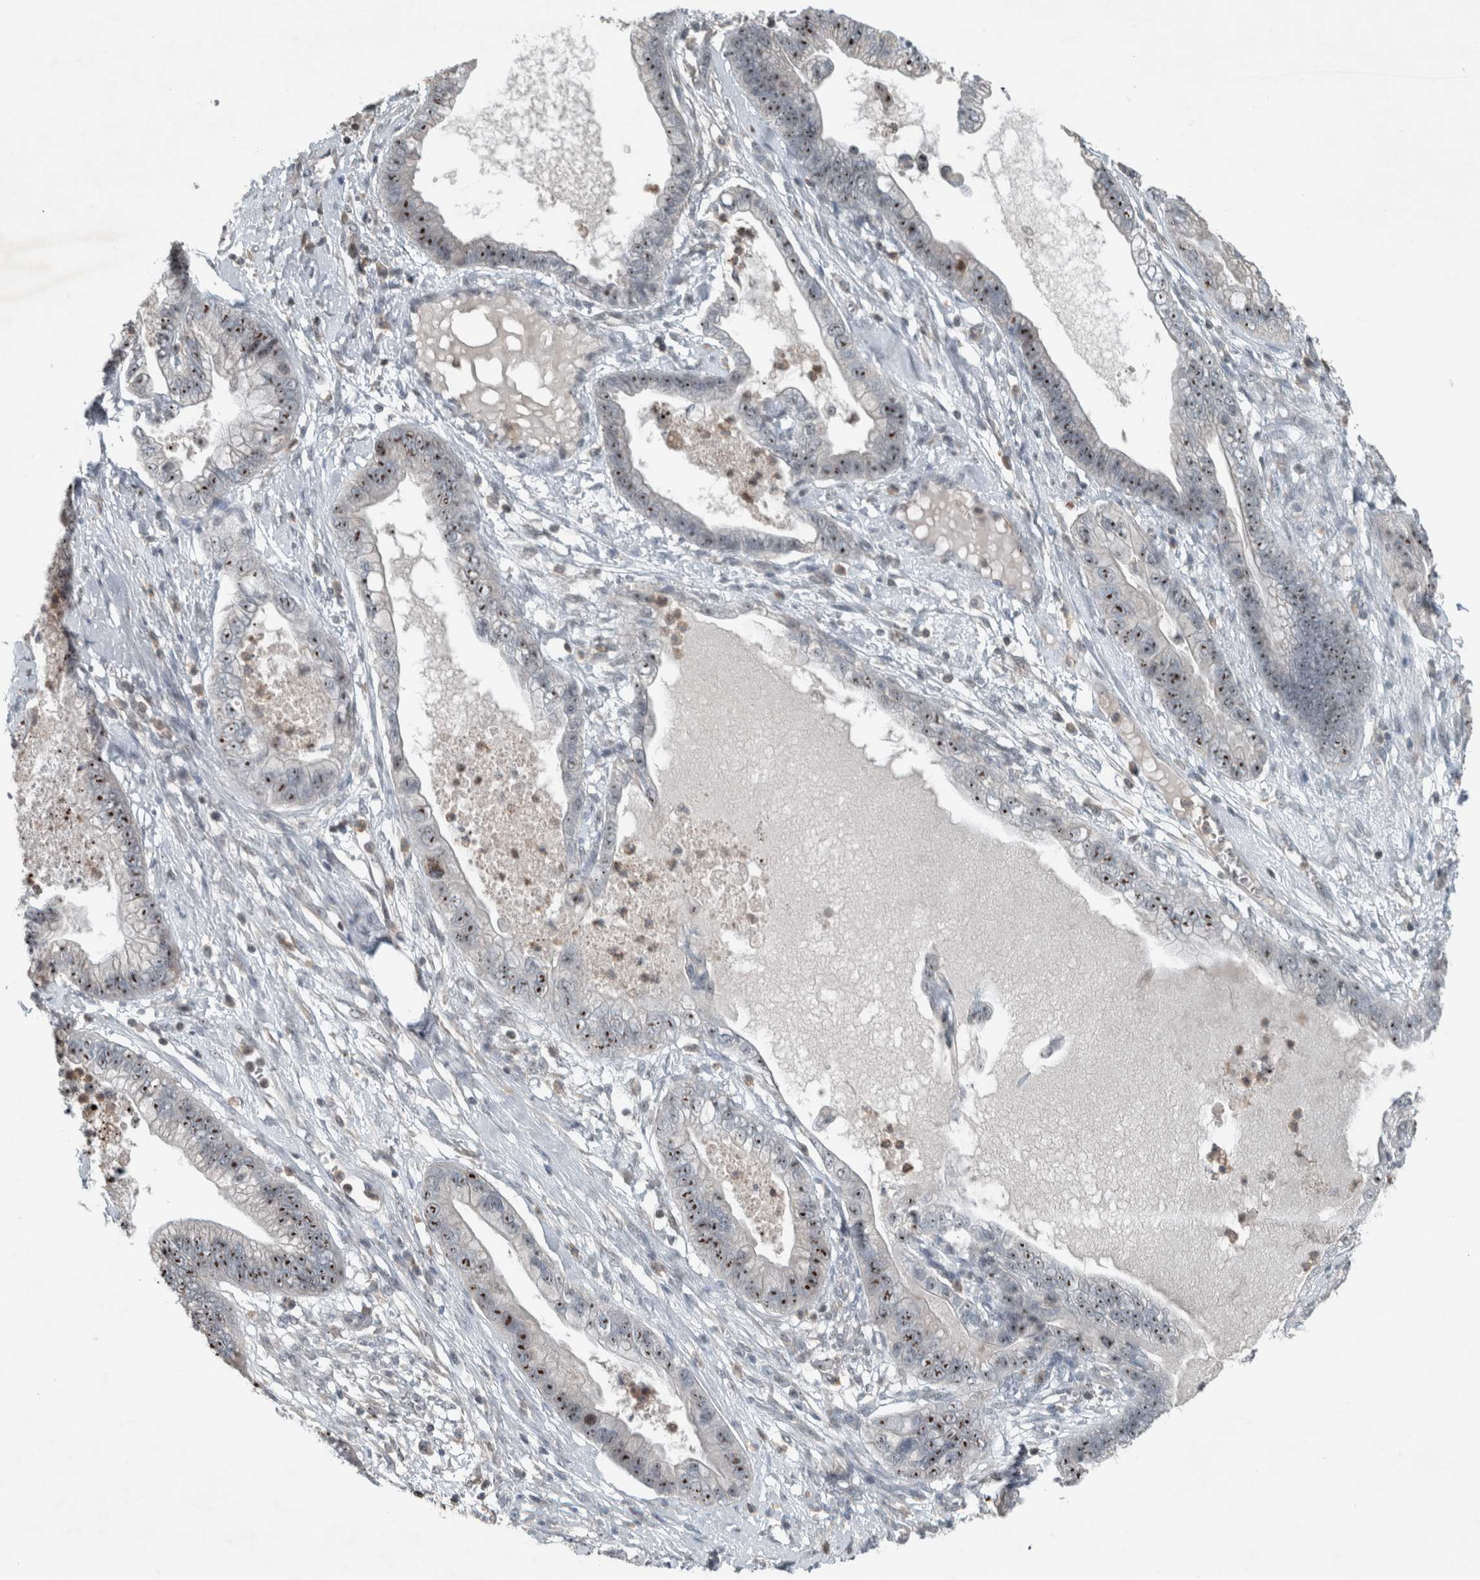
{"staining": {"intensity": "strong", "quantity": "25%-75%", "location": "nuclear"}, "tissue": "cervical cancer", "cell_type": "Tumor cells", "image_type": "cancer", "snomed": [{"axis": "morphology", "description": "Adenocarcinoma, NOS"}, {"axis": "topography", "description": "Cervix"}], "caption": "A micrograph of cervical adenocarcinoma stained for a protein demonstrates strong nuclear brown staining in tumor cells. (Stains: DAB (3,3'-diaminobenzidine) in brown, nuclei in blue, Microscopy: brightfield microscopy at high magnification).", "gene": "RPF1", "patient": {"sex": "female", "age": 44}}